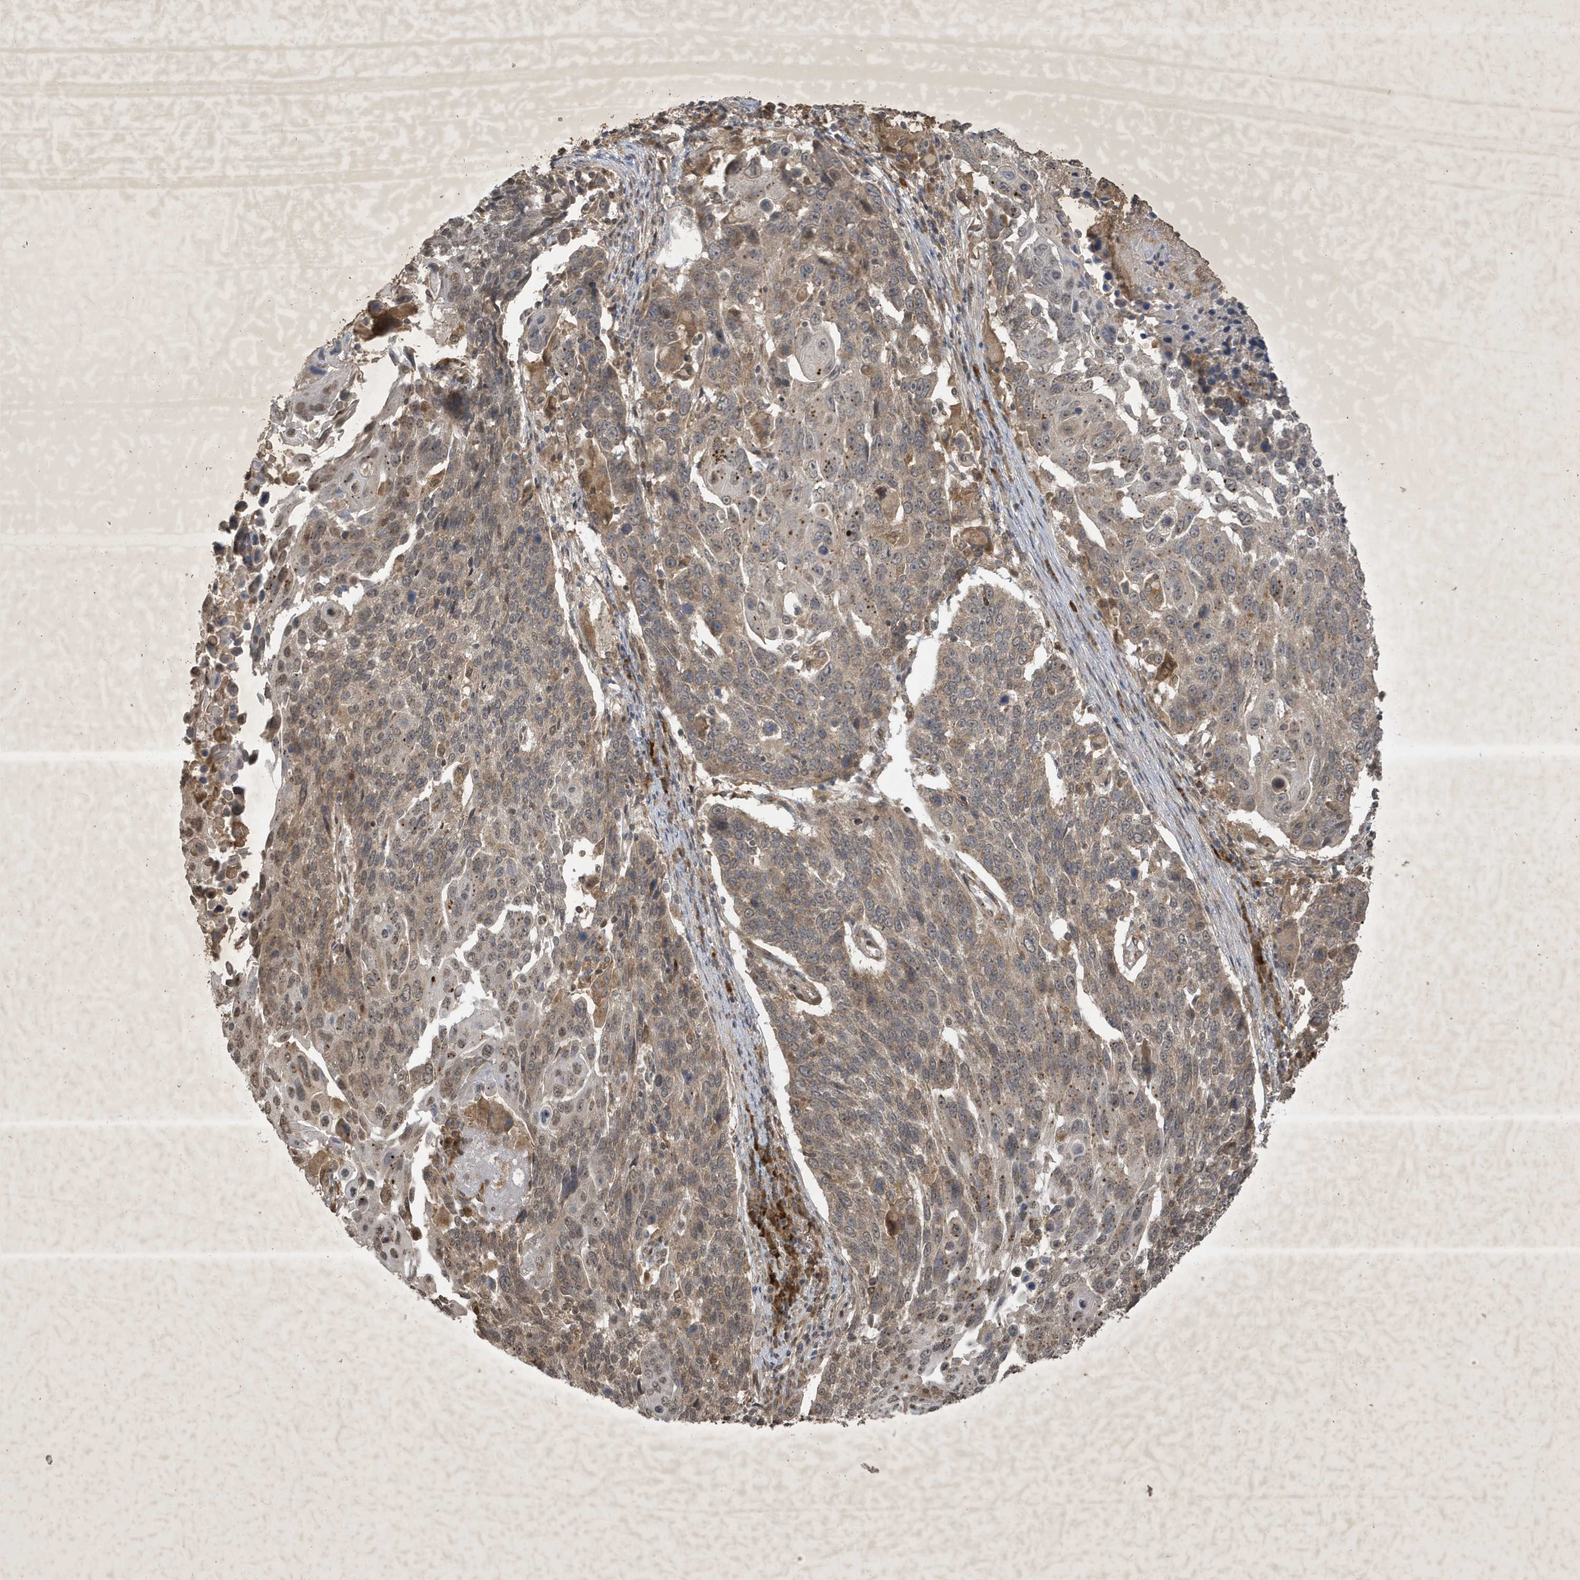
{"staining": {"intensity": "weak", "quantity": ">75%", "location": "cytoplasmic/membranous,nuclear"}, "tissue": "lung cancer", "cell_type": "Tumor cells", "image_type": "cancer", "snomed": [{"axis": "morphology", "description": "Squamous cell carcinoma, NOS"}, {"axis": "topography", "description": "Lung"}], "caption": "Weak cytoplasmic/membranous and nuclear staining for a protein is present in approximately >75% of tumor cells of lung cancer (squamous cell carcinoma) using immunohistochemistry.", "gene": "STX10", "patient": {"sex": "male", "age": 66}}